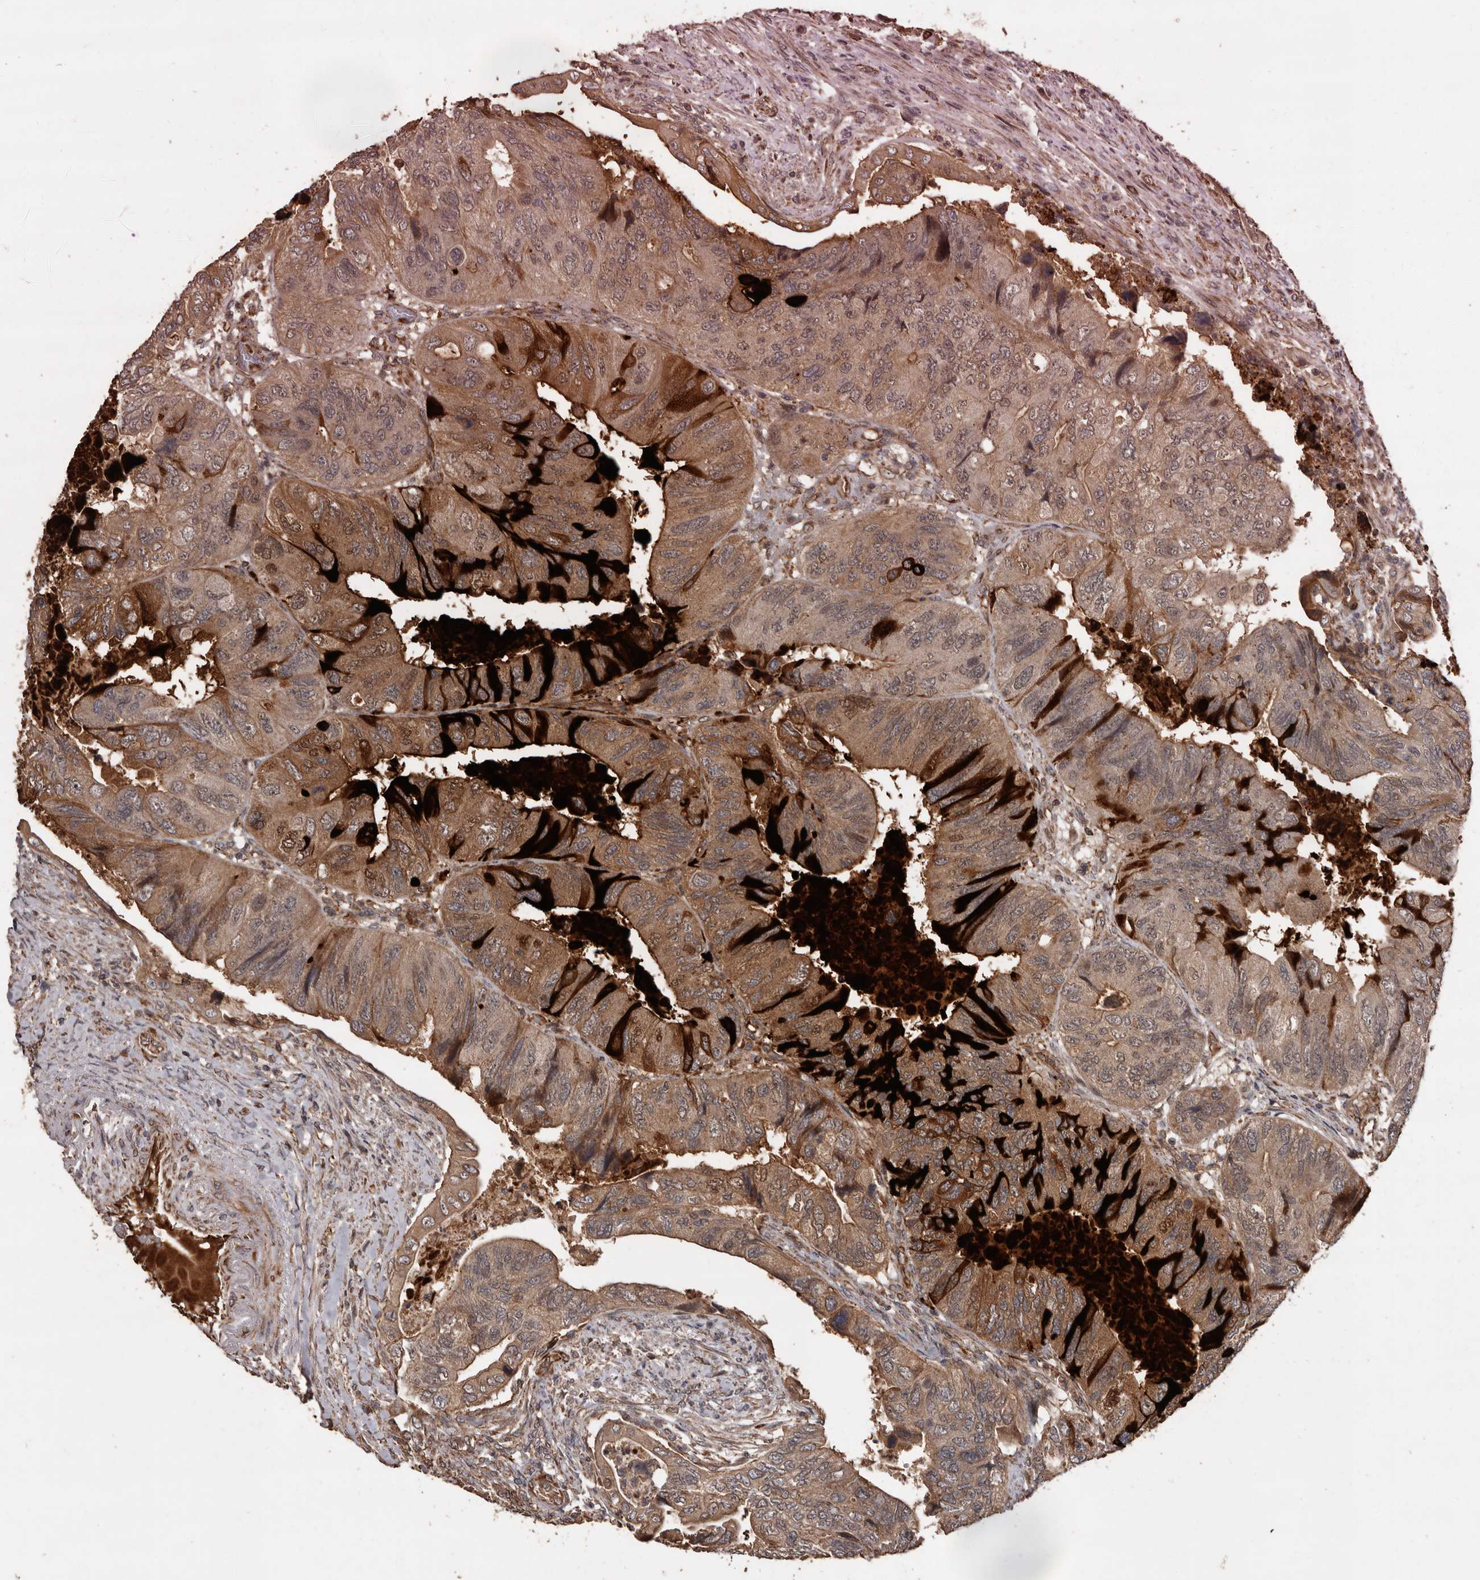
{"staining": {"intensity": "strong", "quantity": "25%-75%", "location": "cytoplasmic/membranous,nuclear"}, "tissue": "colorectal cancer", "cell_type": "Tumor cells", "image_type": "cancer", "snomed": [{"axis": "morphology", "description": "Adenocarcinoma, NOS"}, {"axis": "topography", "description": "Rectum"}], "caption": "Colorectal cancer stained with a brown dye reveals strong cytoplasmic/membranous and nuclear positive staining in approximately 25%-75% of tumor cells.", "gene": "BRAT1", "patient": {"sex": "male", "age": 63}}